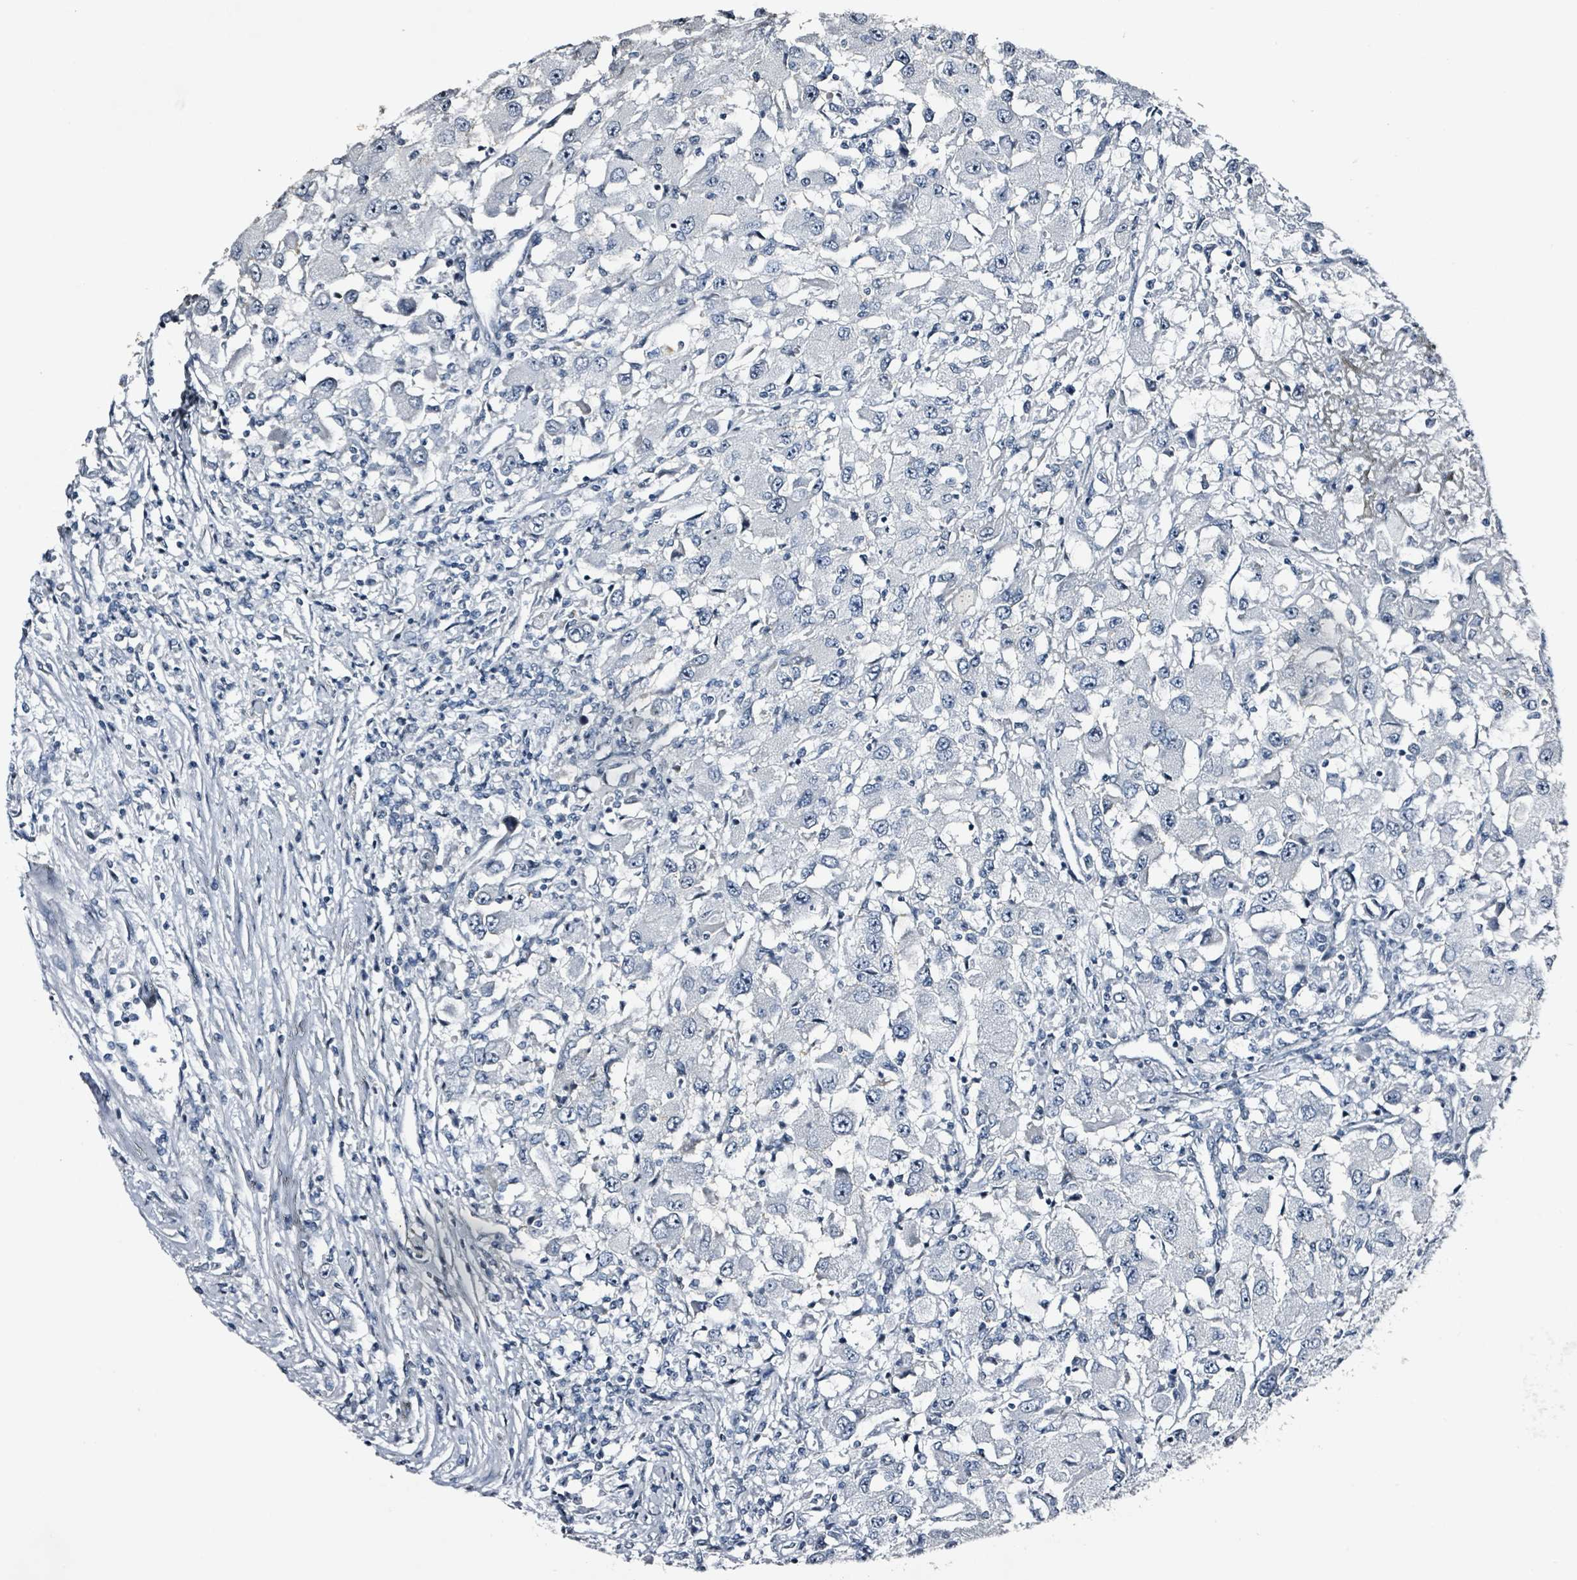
{"staining": {"intensity": "negative", "quantity": "none", "location": "none"}, "tissue": "renal cancer", "cell_type": "Tumor cells", "image_type": "cancer", "snomed": [{"axis": "morphology", "description": "Adenocarcinoma, NOS"}, {"axis": "topography", "description": "Kidney"}], "caption": "This is an immunohistochemistry histopathology image of human adenocarcinoma (renal). There is no positivity in tumor cells.", "gene": "CA9", "patient": {"sex": "female", "age": 67}}